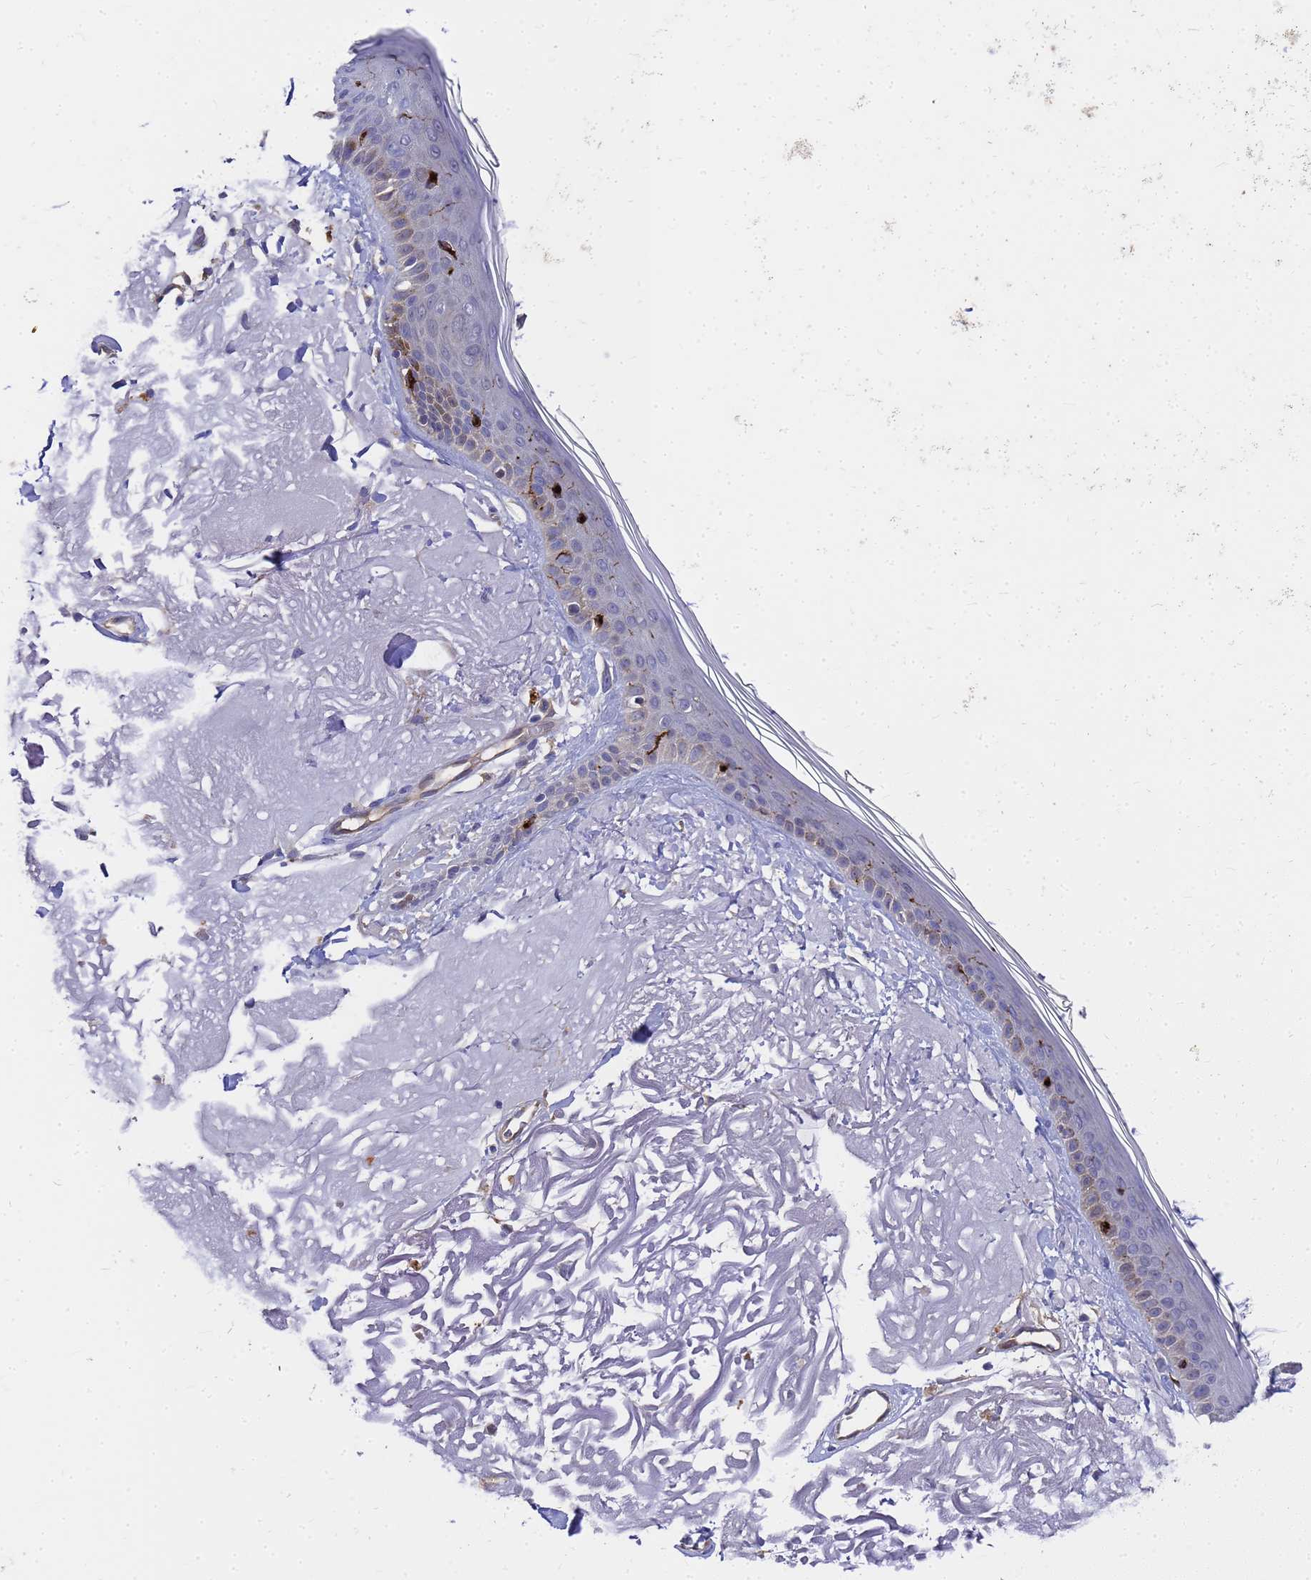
{"staining": {"intensity": "moderate", "quantity": "<25%", "location": "cytoplasmic/membranous"}, "tissue": "skin", "cell_type": "Fibroblasts", "image_type": "normal", "snomed": [{"axis": "morphology", "description": "Normal tissue, NOS"}, {"axis": "topography", "description": "Skin"}, {"axis": "topography", "description": "Skeletal muscle"}], "caption": "Immunohistochemical staining of unremarkable human skin displays low levels of moderate cytoplasmic/membranous expression in approximately <25% of fibroblasts.", "gene": "SLC35E2B", "patient": {"sex": "male", "age": 83}}